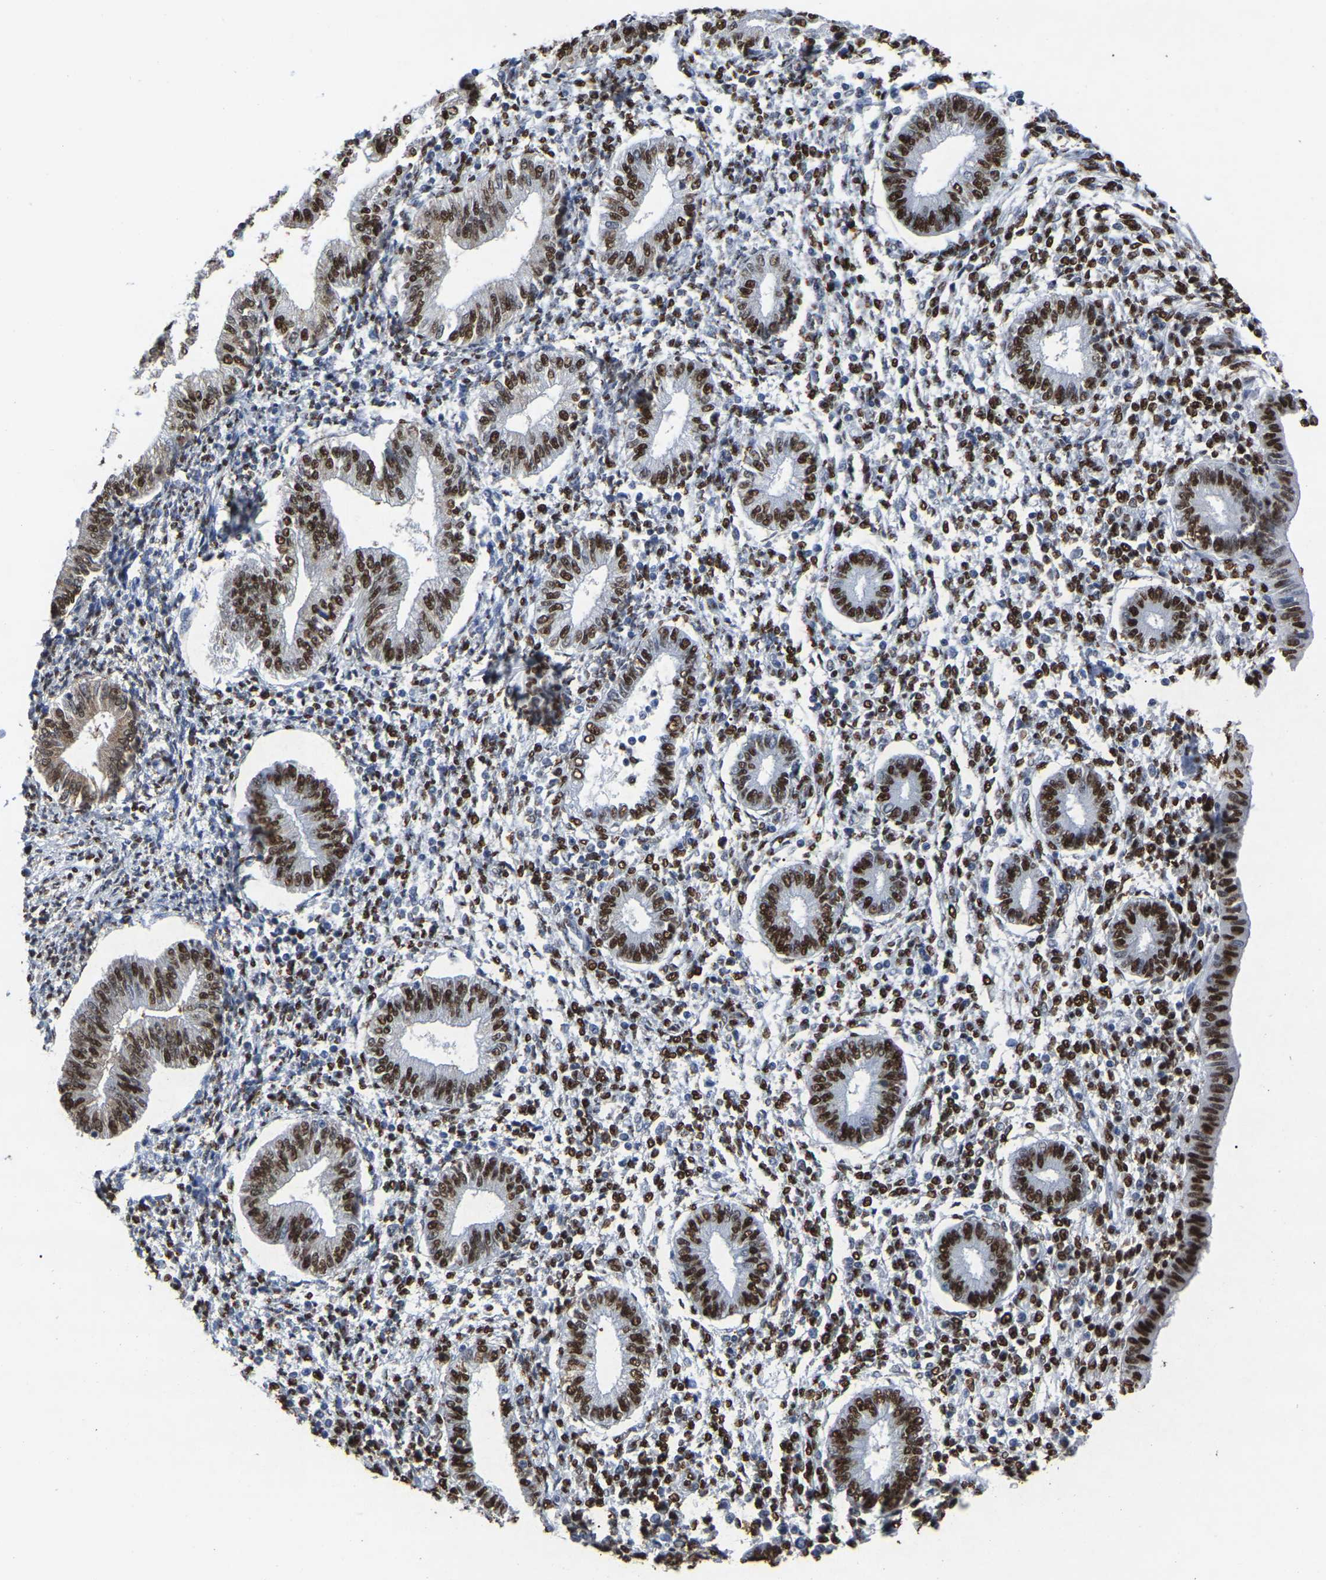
{"staining": {"intensity": "strong", "quantity": ">75%", "location": "nuclear"}, "tissue": "endometrium", "cell_type": "Cells in endometrial stroma", "image_type": "normal", "snomed": [{"axis": "morphology", "description": "Normal tissue, NOS"}, {"axis": "topography", "description": "Endometrium"}], "caption": "Cells in endometrial stroma demonstrate high levels of strong nuclear staining in about >75% of cells in unremarkable human endometrium.", "gene": "RBL2", "patient": {"sex": "female", "age": 50}}